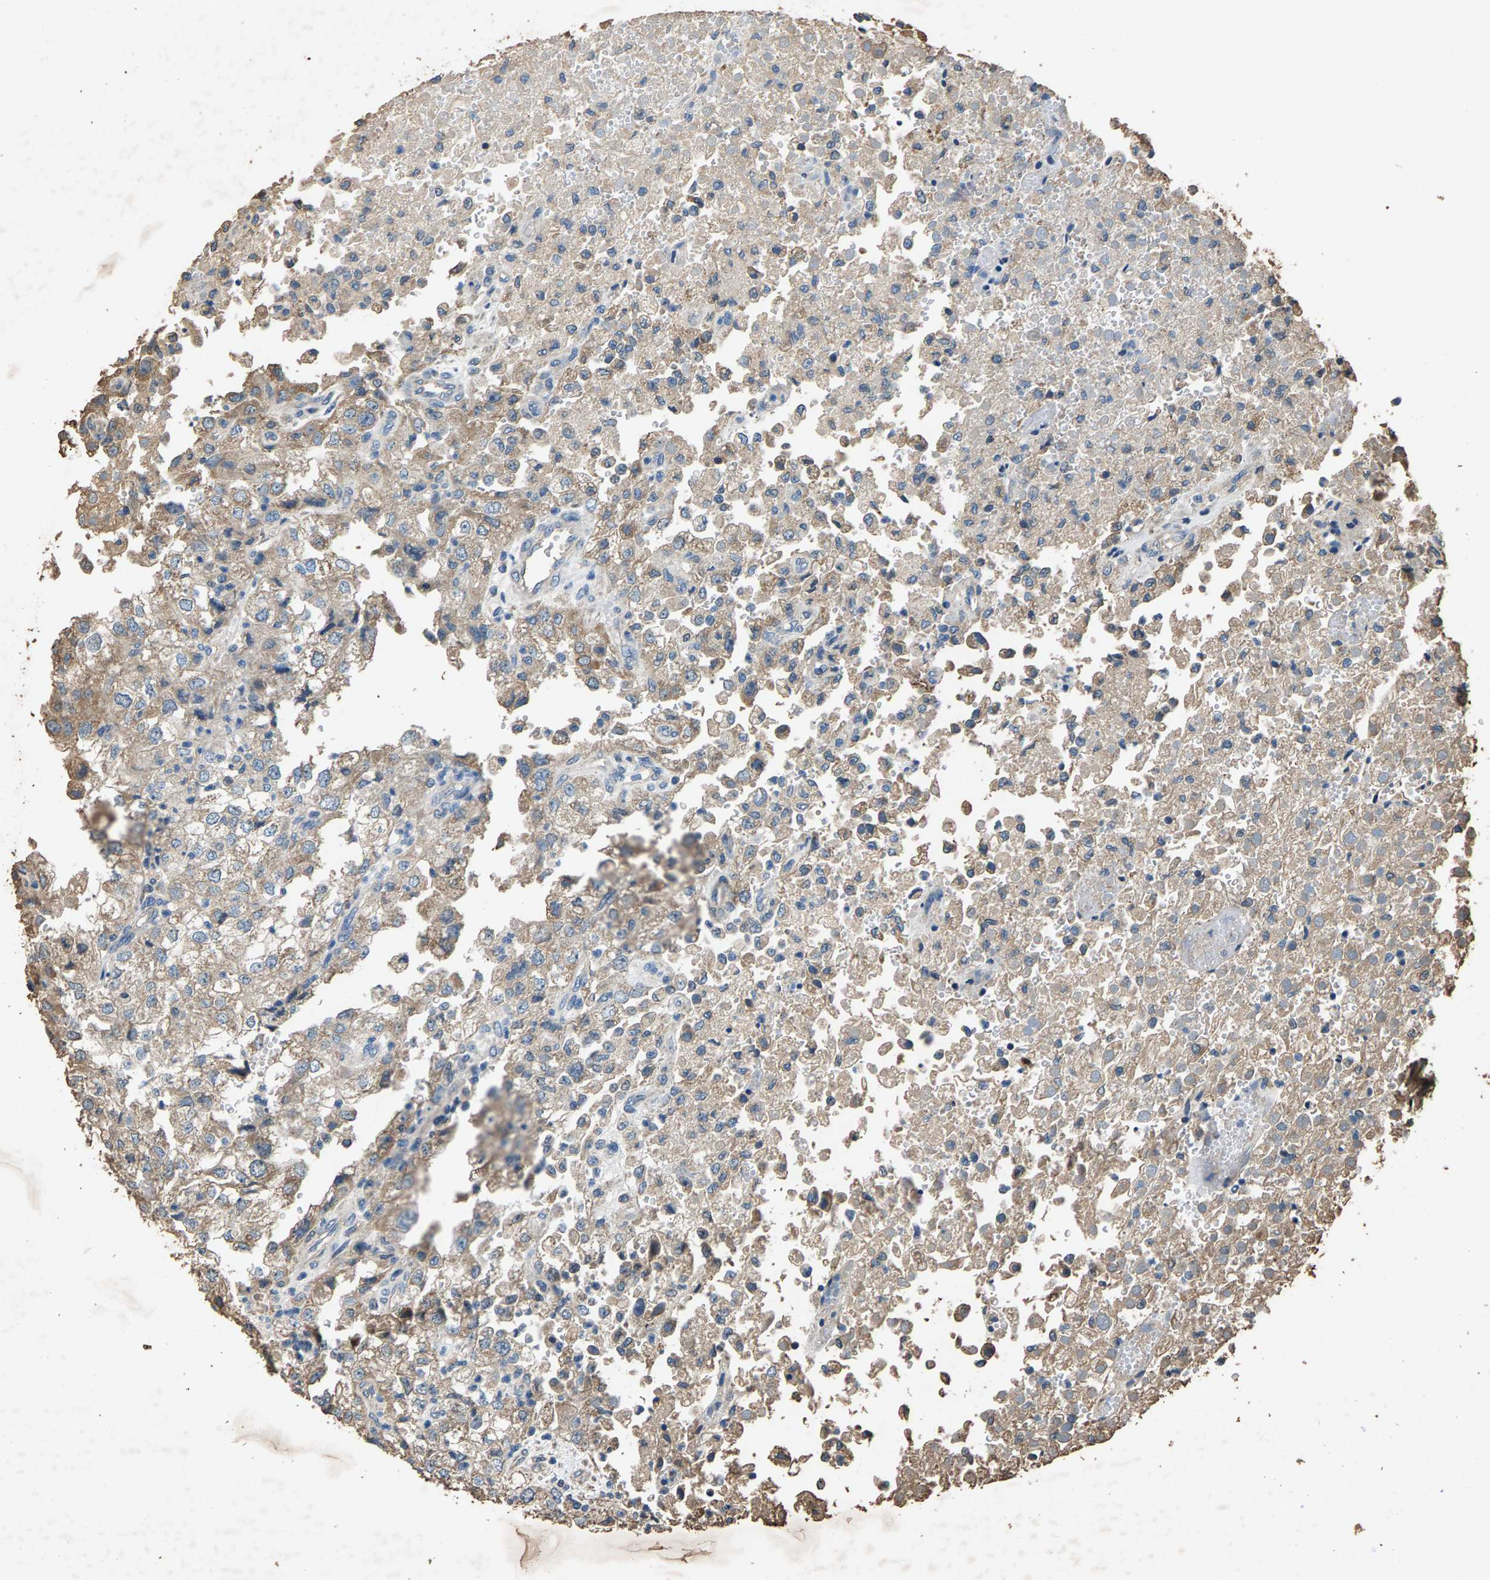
{"staining": {"intensity": "weak", "quantity": ">75%", "location": "cytoplasmic/membranous"}, "tissue": "renal cancer", "cell_type": "Tumor cells", "image_type": "cancer", "snomed": [{"axis": "morphology", "description": "Adenocarcinoma, NOS"}, {"axis": "topography", "description": "Kidney"}], "caption": "Immunohistochemistry (IHC) image of human renal adenocarcinoma stained for a protein (brown), which shows low levels of weak cytoplasmic/membranous positivity in about >75% of tumor cells.", "gene": "MRPL27", "patient": {"sex": "female", "age": 54}}